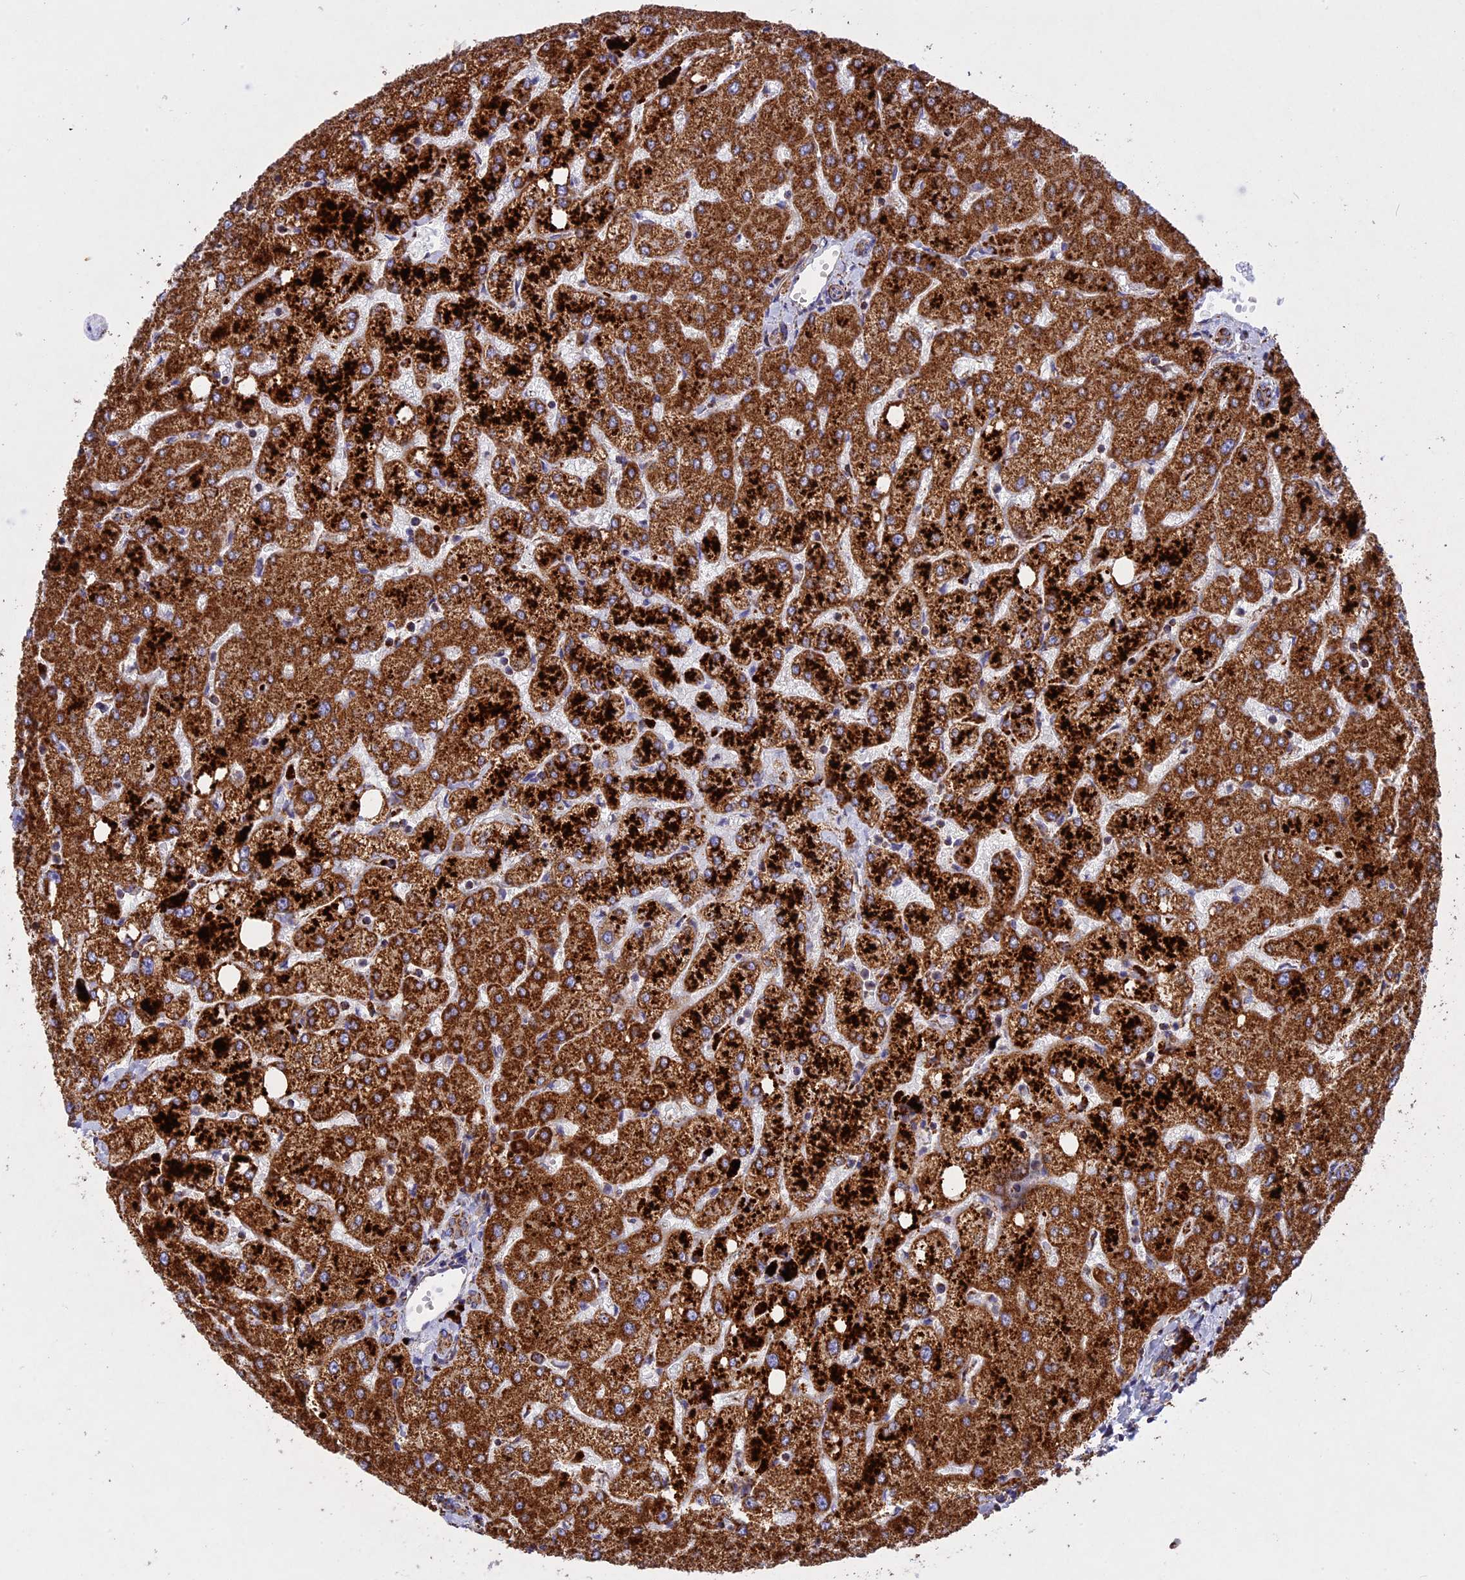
{"staining": {"intensity": "moderate", "quantity": ">75%", "location": "cytoplasmic/membranous"}, "tissue": "liver", "cell_type": "Cholangiocytes", "image_type": "normal", "snomed": [{"axis": "morphology", "description": "Normal tissue, NOS"}, {"axis": "topography", "description": "Liver"}], "caption": "A medium amount of moderate cytoplasmic/membranous positivity is present in about >75% of cholangiocytes in benign liver. The protein of interest is stained brown, and the nuclei are stained in blue (DAB IHC with brightfield microscopy, high magnification).", "gene": "UQCRB", "patient": {"sex": "female", "age": 54}}